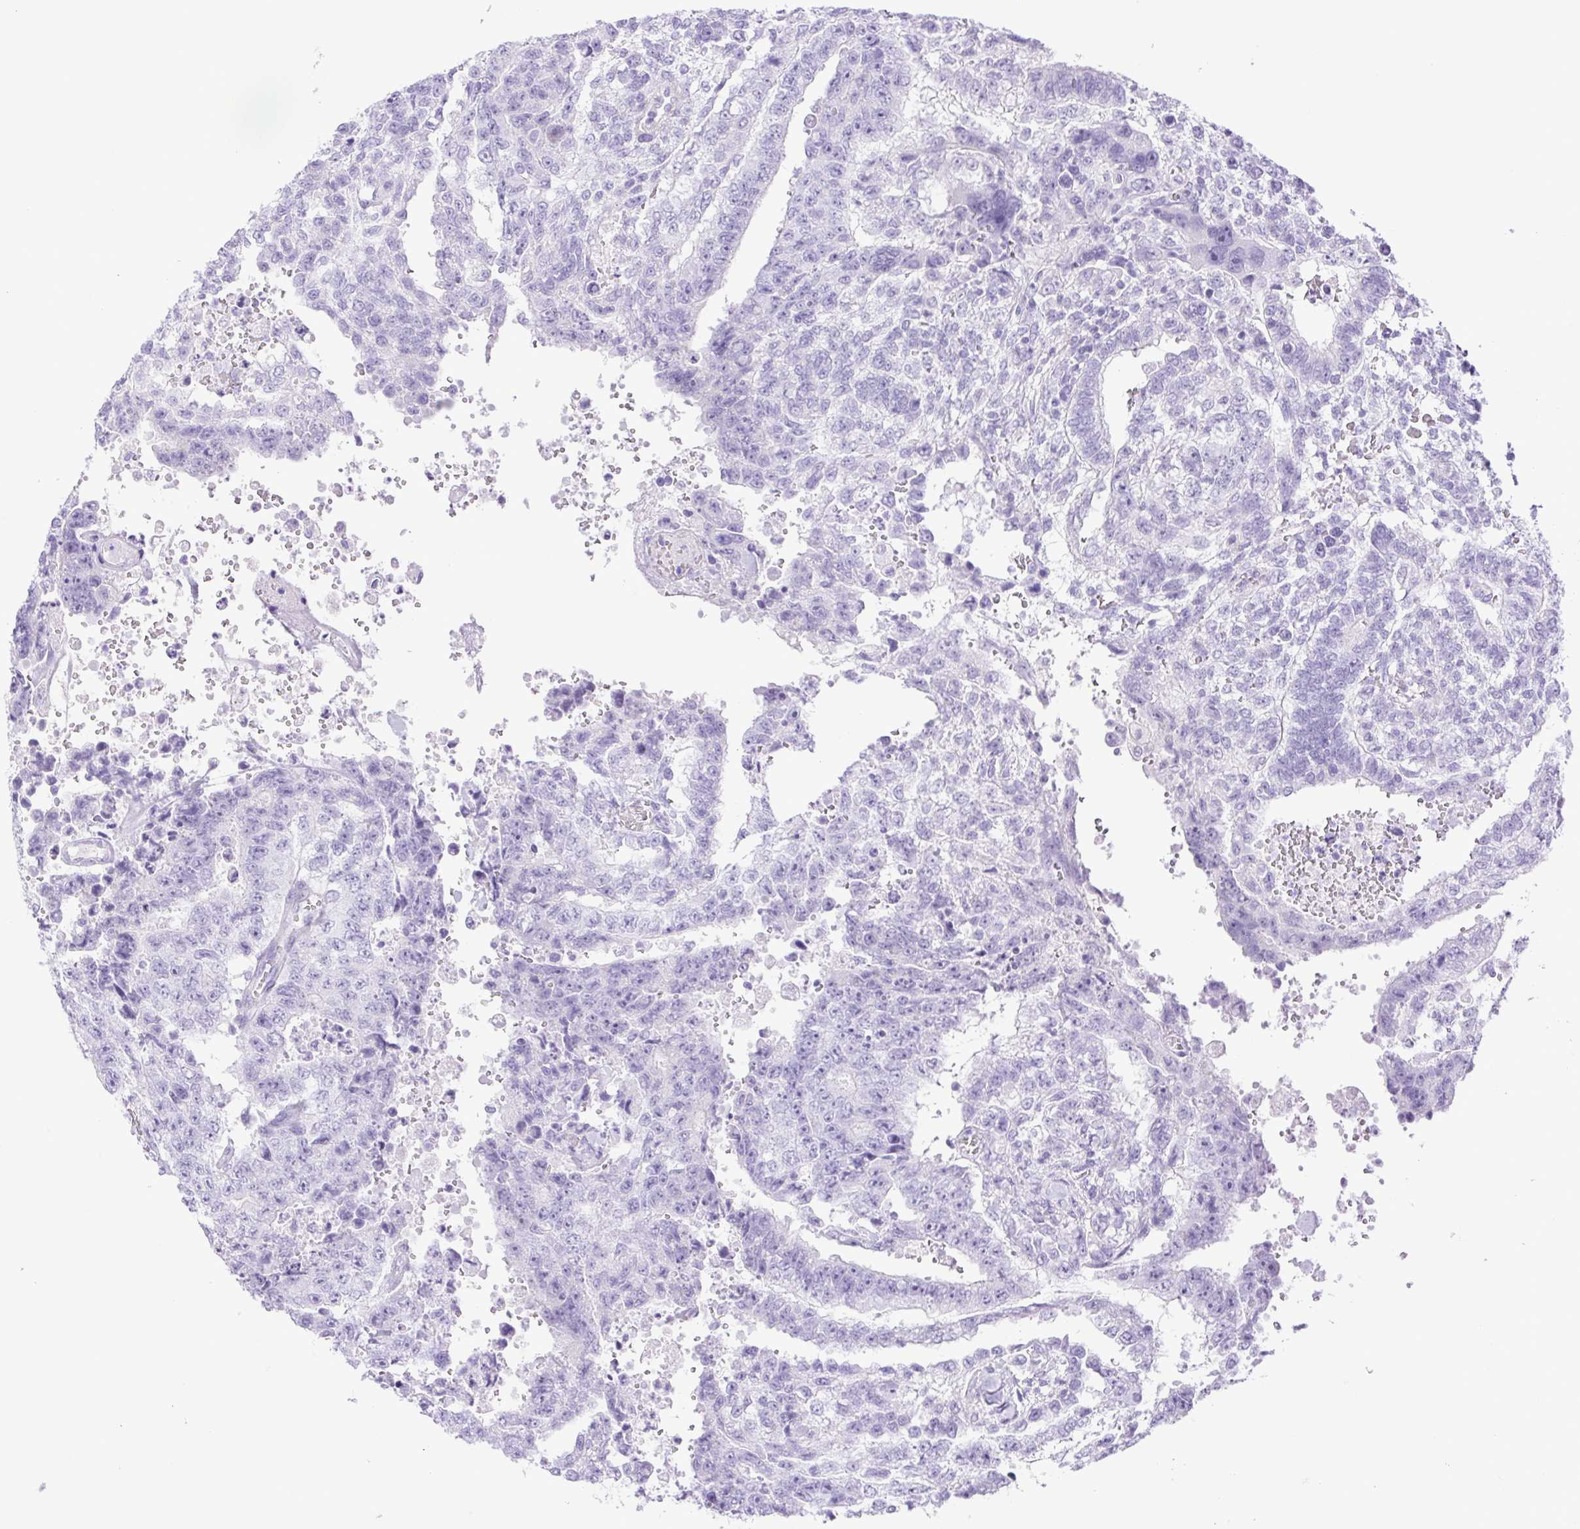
{"staining": {"intensity": "negative", "quantity": "none", "location": "none"}, "tissue": "testis cancer", "cell_type": "Tumor cells", "image_type": "cancer", "snomed": [{"axis": "morphology", "description": "Carcinoma, Embryonal, NOS"}, {"axis": "topography", "description": "Testis"}], "caption": "Protein analysis of testis cancer shows no significant staining in tumor cells.", "gene": "CDSN", "patient": {"sex": "male", "age": 24}}